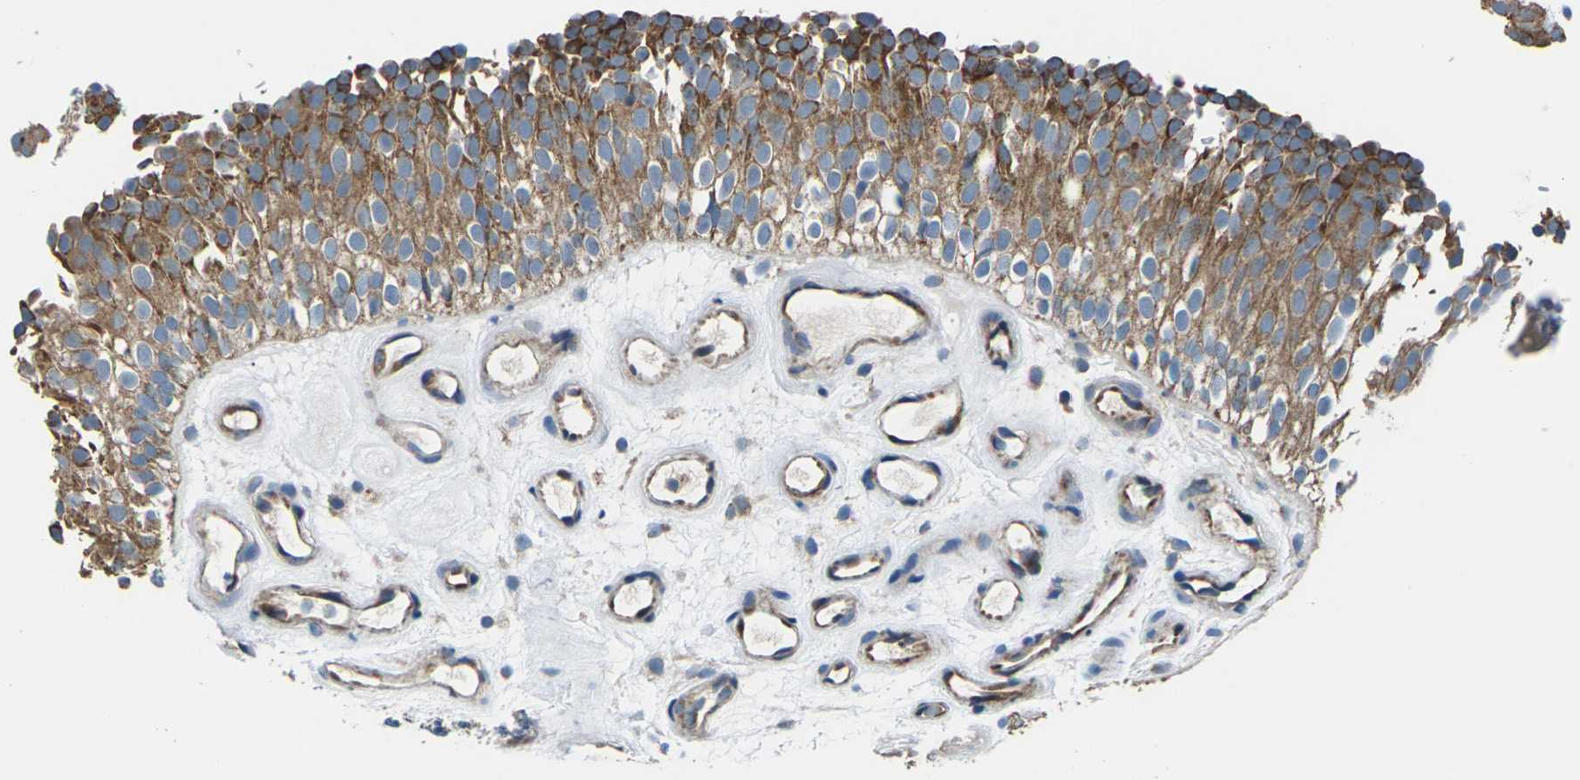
{"staining": {"intensity": "moderate", "quantity": ">75%", "location": "cytoplasmic/membranous"}, "tissue": "urothelial cancer", "cell_type": "Tumor cells", "image_type": "cancer", "snomed": [{"axis": "morphology", "description": "Urothelial carcinoma, Low grade"}, {"axis": "topography", "description": "Urinary bladder"}], "caption": "Urothelial cancer stained with a brown dye exhibits moderate cytoplasmic/membranous positive expression in about >75% of tumor cells.", "gene": "GABRP", "patient": {"sex": "male", "age": 78}}